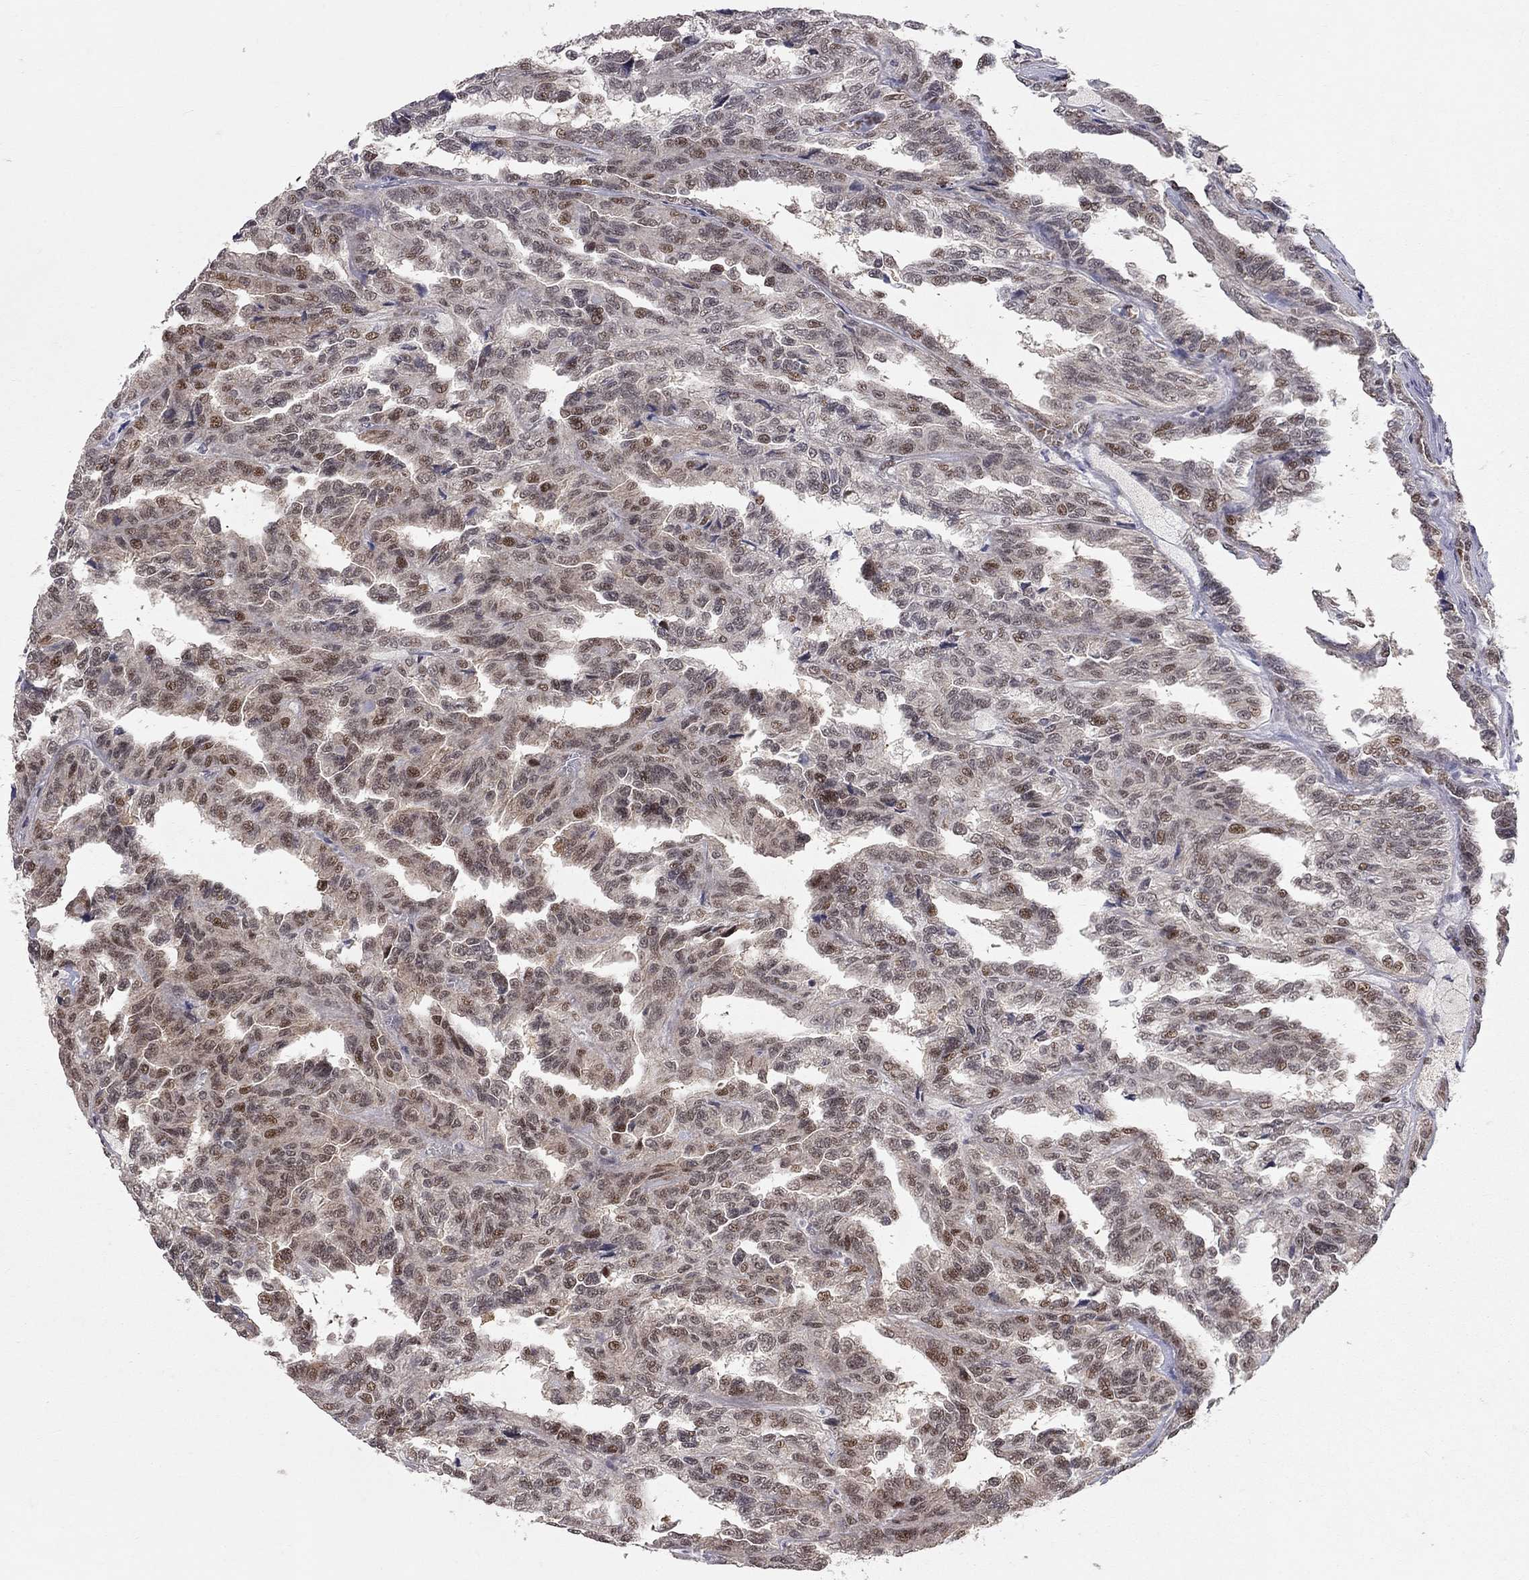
{"staining": {"intensity": "moderate", "quantity": "<25%", "location": "nuclear"}, "tissue": "renal cancer", "cell_type": "Tumor cells", "image_type": "cancer", "snomed": [{"axis": "morphology", "description": "Adenocarcinoma, NOS"}, {"axis": "topography", "description": "Kidney"}], "caption": "A high-resolution histopathology image shows IHC staining of renal cancer (adenocarcinoma), which exhibits moderate nuclear staining in approximately <25% of tumor cells.", "gene": "HDAC3", "patient": {"sex": "male", "age": 79}}